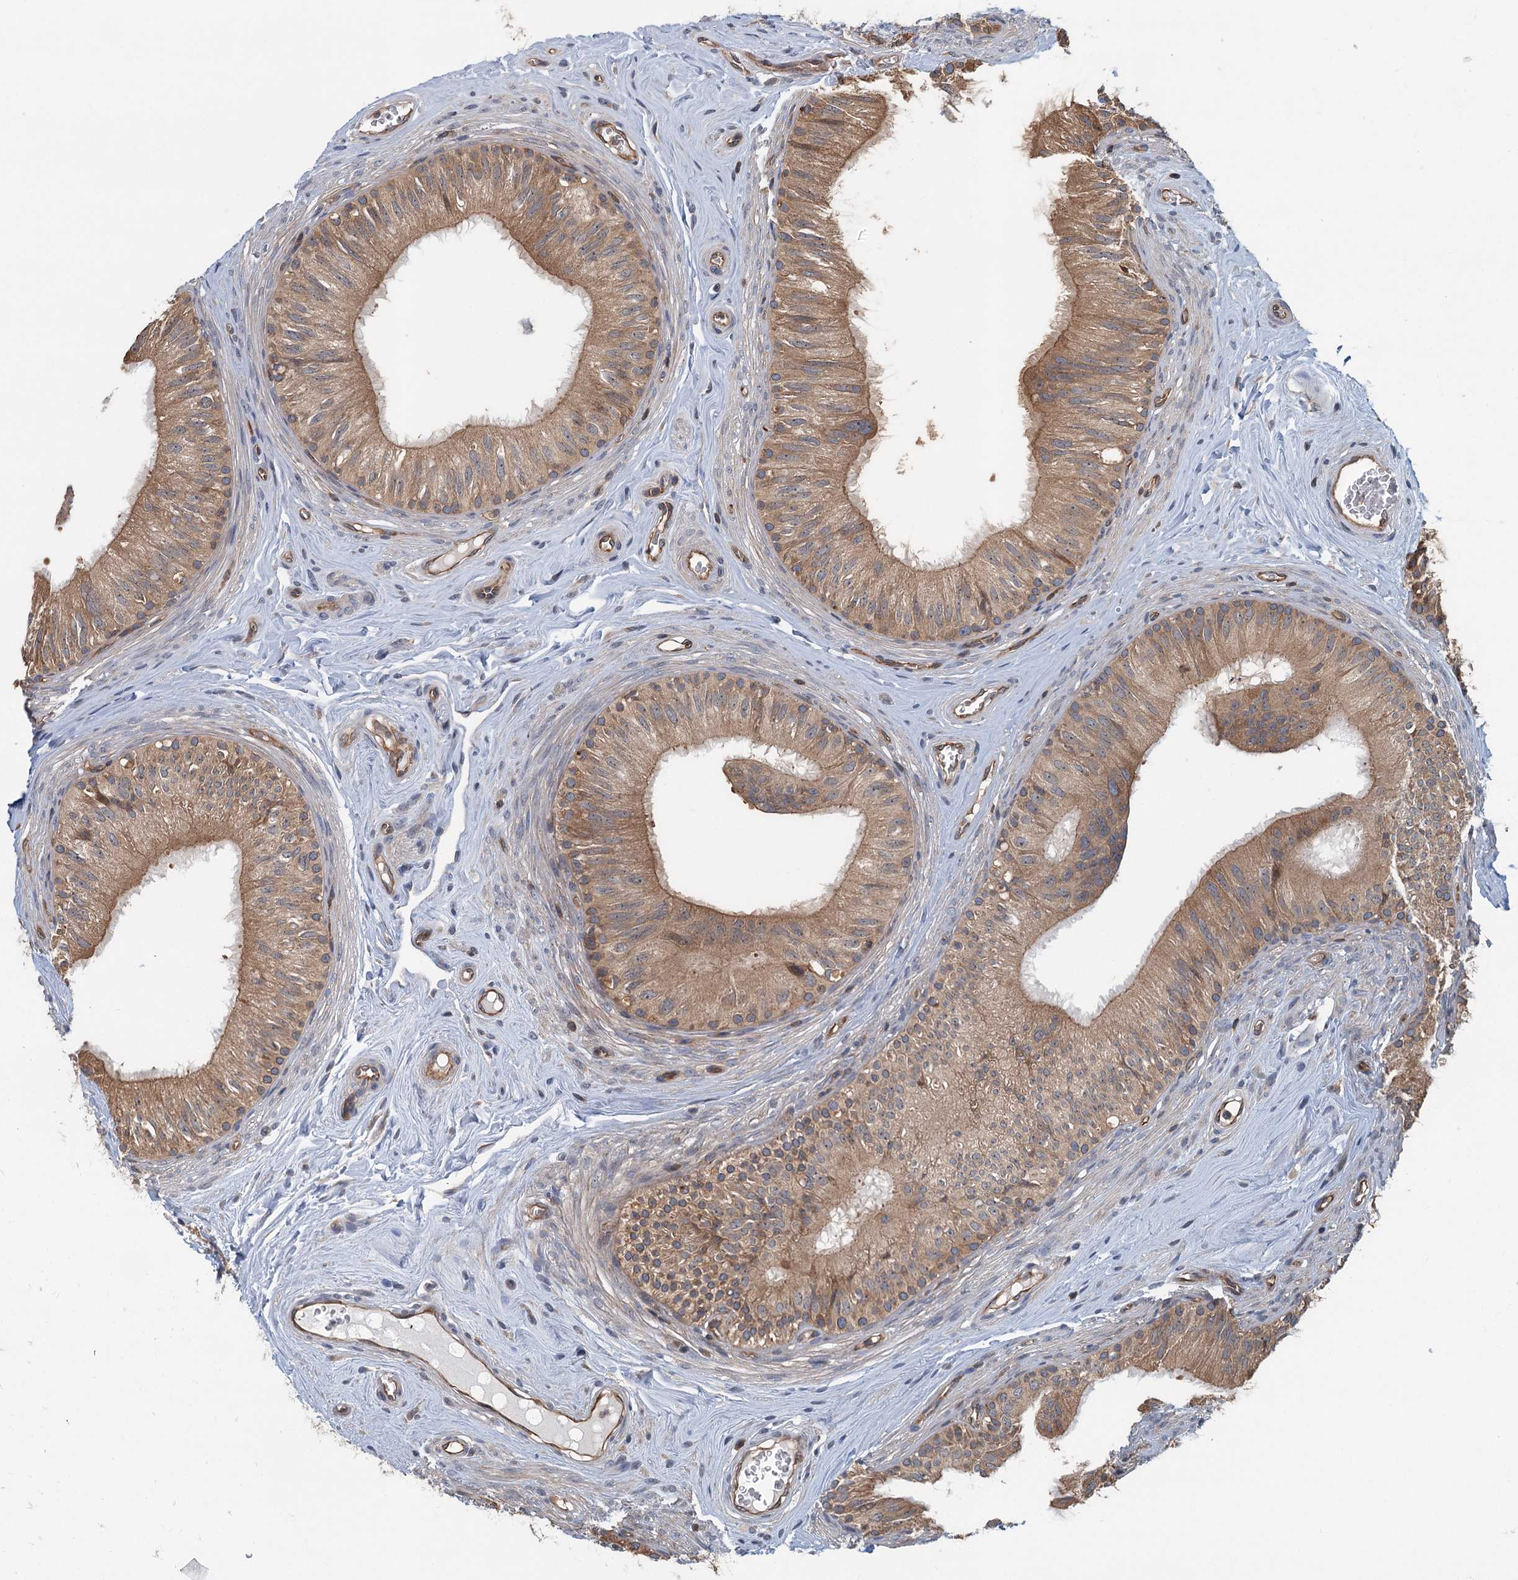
{"staining": {"intensity": "moderate", "quantity": ">75%", "location": "cytoplasmic/membranous"}, "tissue": "epididymis", "cell_type": "Glandular cells", "image_type": "normal", "snomed": [{"axis": "morphology", "description": "Normal tissue, NOS"}, {"axis": "topography", "description": "Epididymis"}], "caption": "Protein analysis of benign epididymis shows moderate cytoplasmic/membranous expression in approximately >75% of glandular cells. Nuclei are stained in blue.", "gene": "ZNF527", "patient": {"sex": "male", "age": 46}}